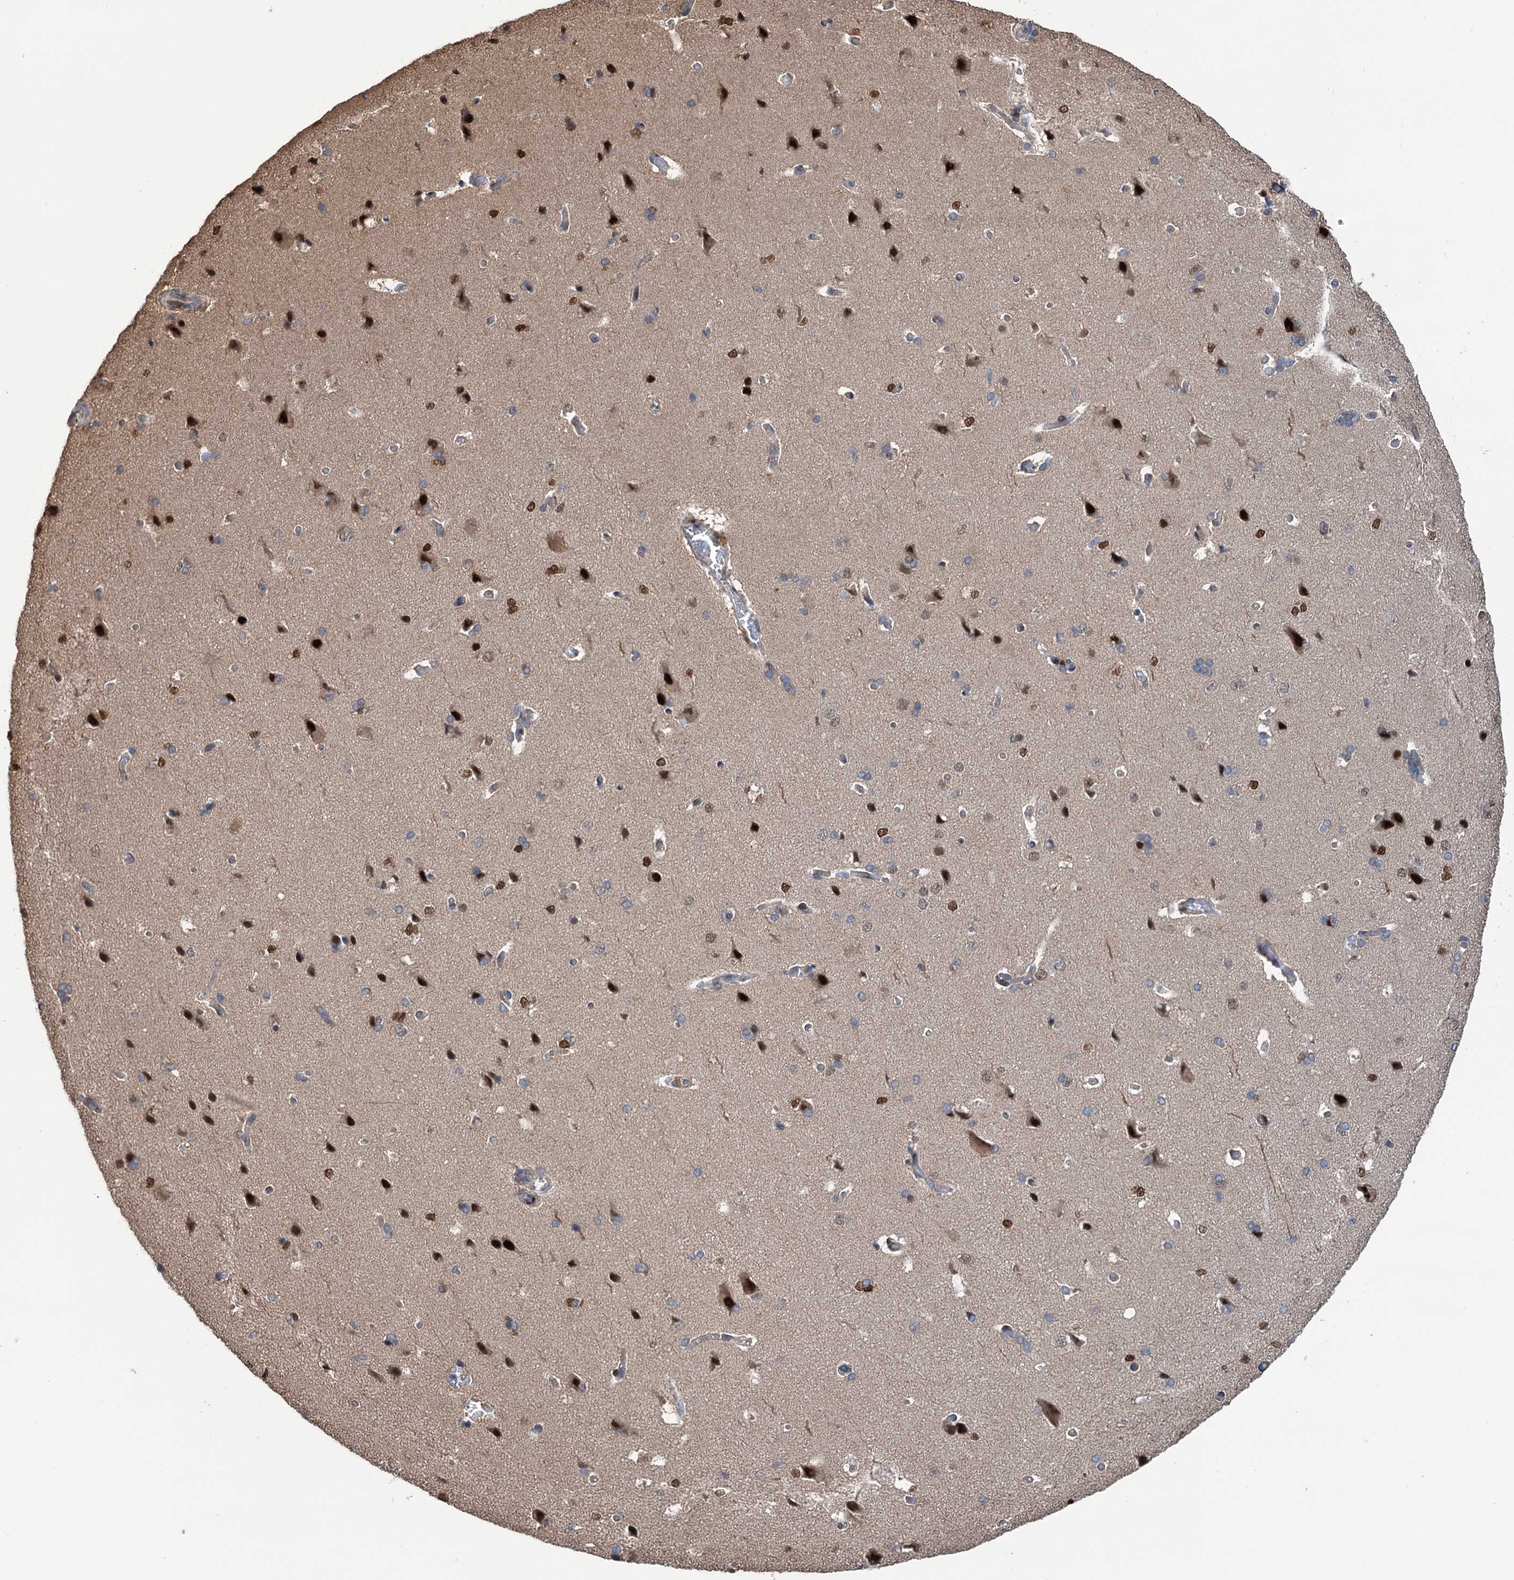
{"staining": {"intensity": "negative", "quantity": "none", "location": "none"}, "tissue": "cerebral cortex", "cell_type": "Endothelial cells", "image_type": "normal", "snomed": [{"axis": "morphology", "description": "Normal tissue, NOS"}, {"axis": "topography", "description": "Cerebral cortex"}], "caption": "Human cerebral cortex stained for a protein using immunohistochemistry shows no expression in endothelial cells.", "gene": "NCAPD2", "patient": {"sex": "male", "age": 62}}